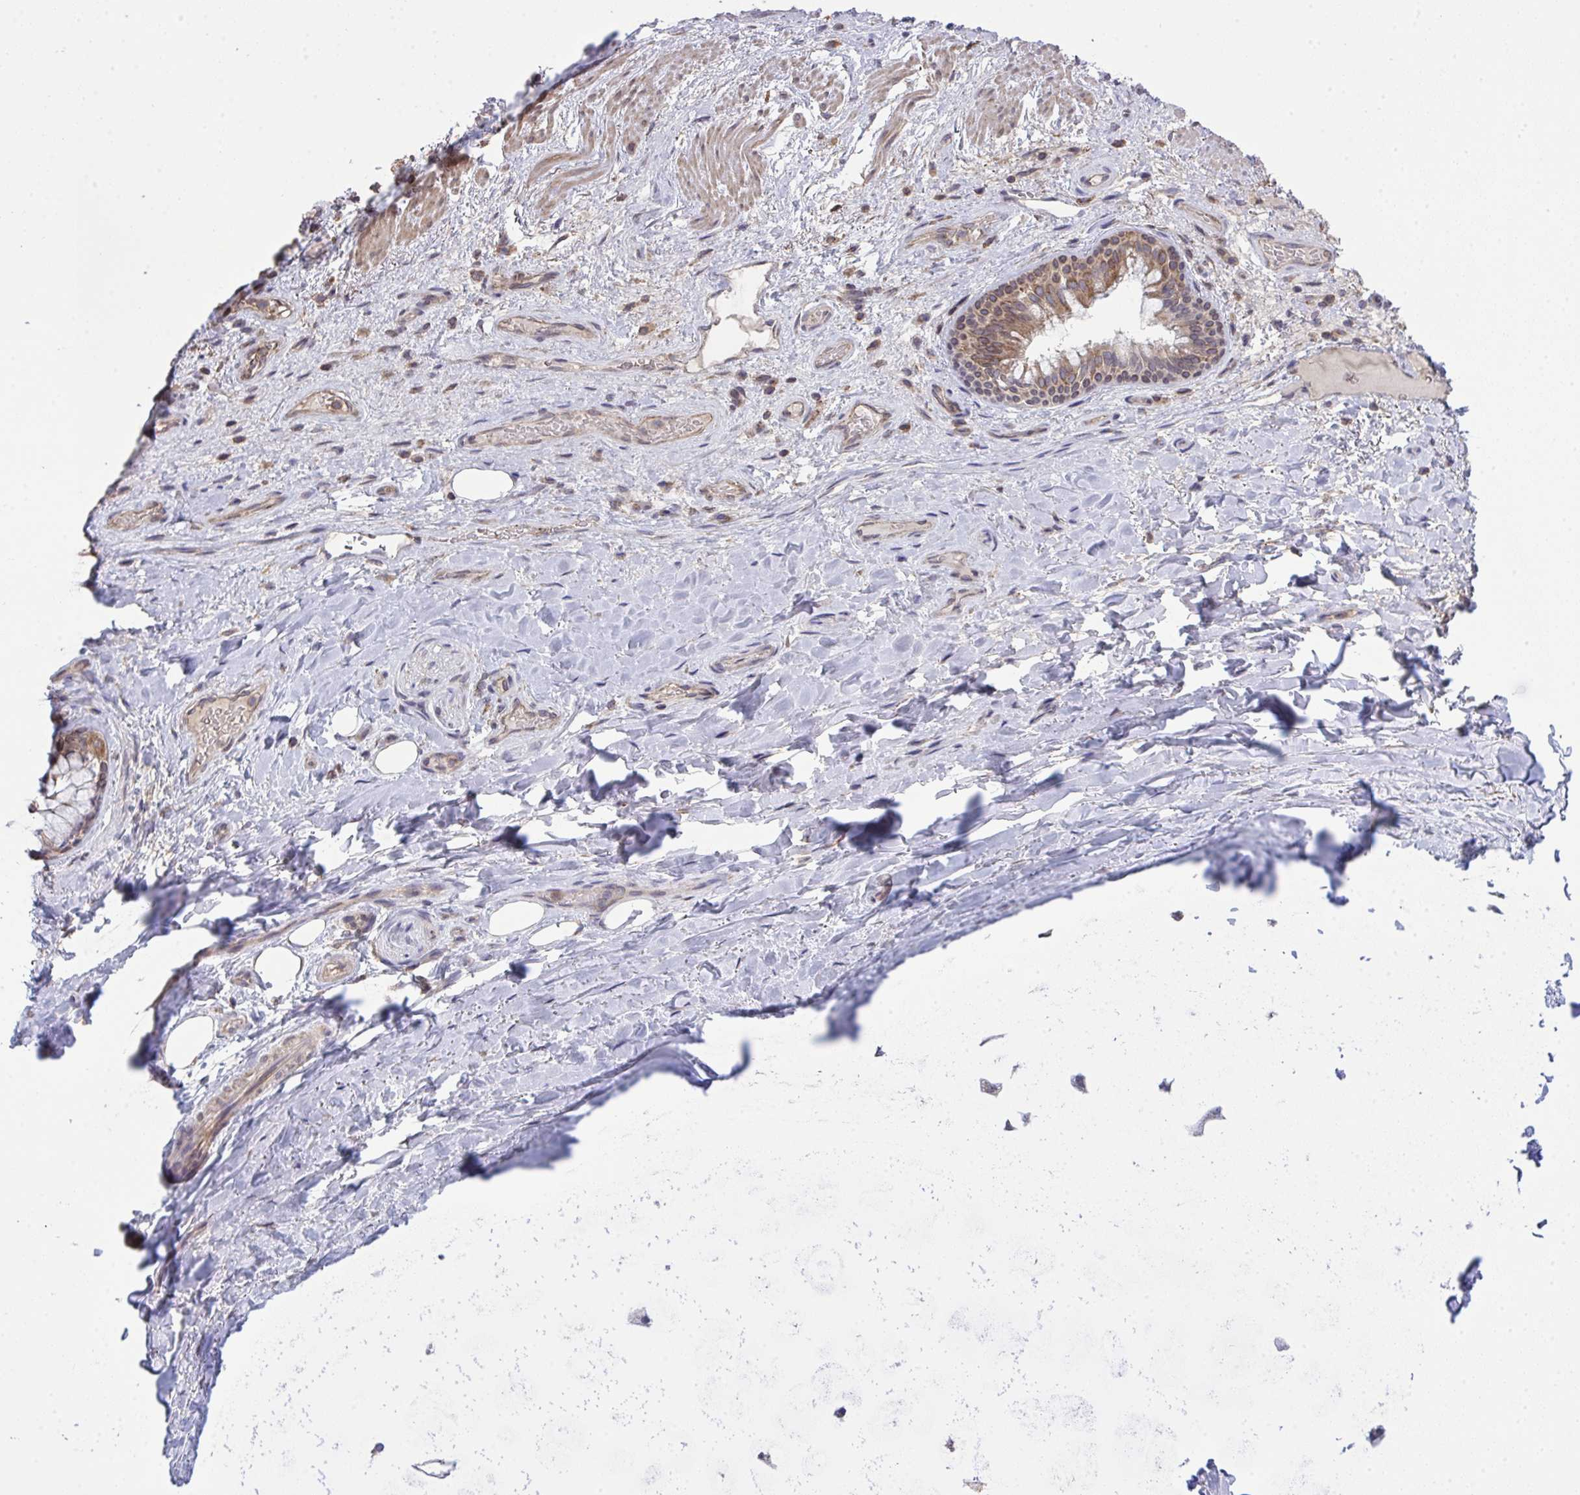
{"staining": {"intensity": "weak", "quantity": "<25%", "location": "cytoplasmic/membranous"}, "tissue": "soft tissue", "cell_type": "Fibroblasts", "image_type": "normal", "snomed": [{"axis": "morphology", "description": "Normal tissue, NOS"}, {"axis": "topography", "description": "Cartilage tissue"}, {"axis": "topography", "description": "Bronchus"}], "caption": "There is no significant staining in fibroblasts of soft tissue.", "gene": "PPM1H", "patient": {"sex": "male", "age": 64}}